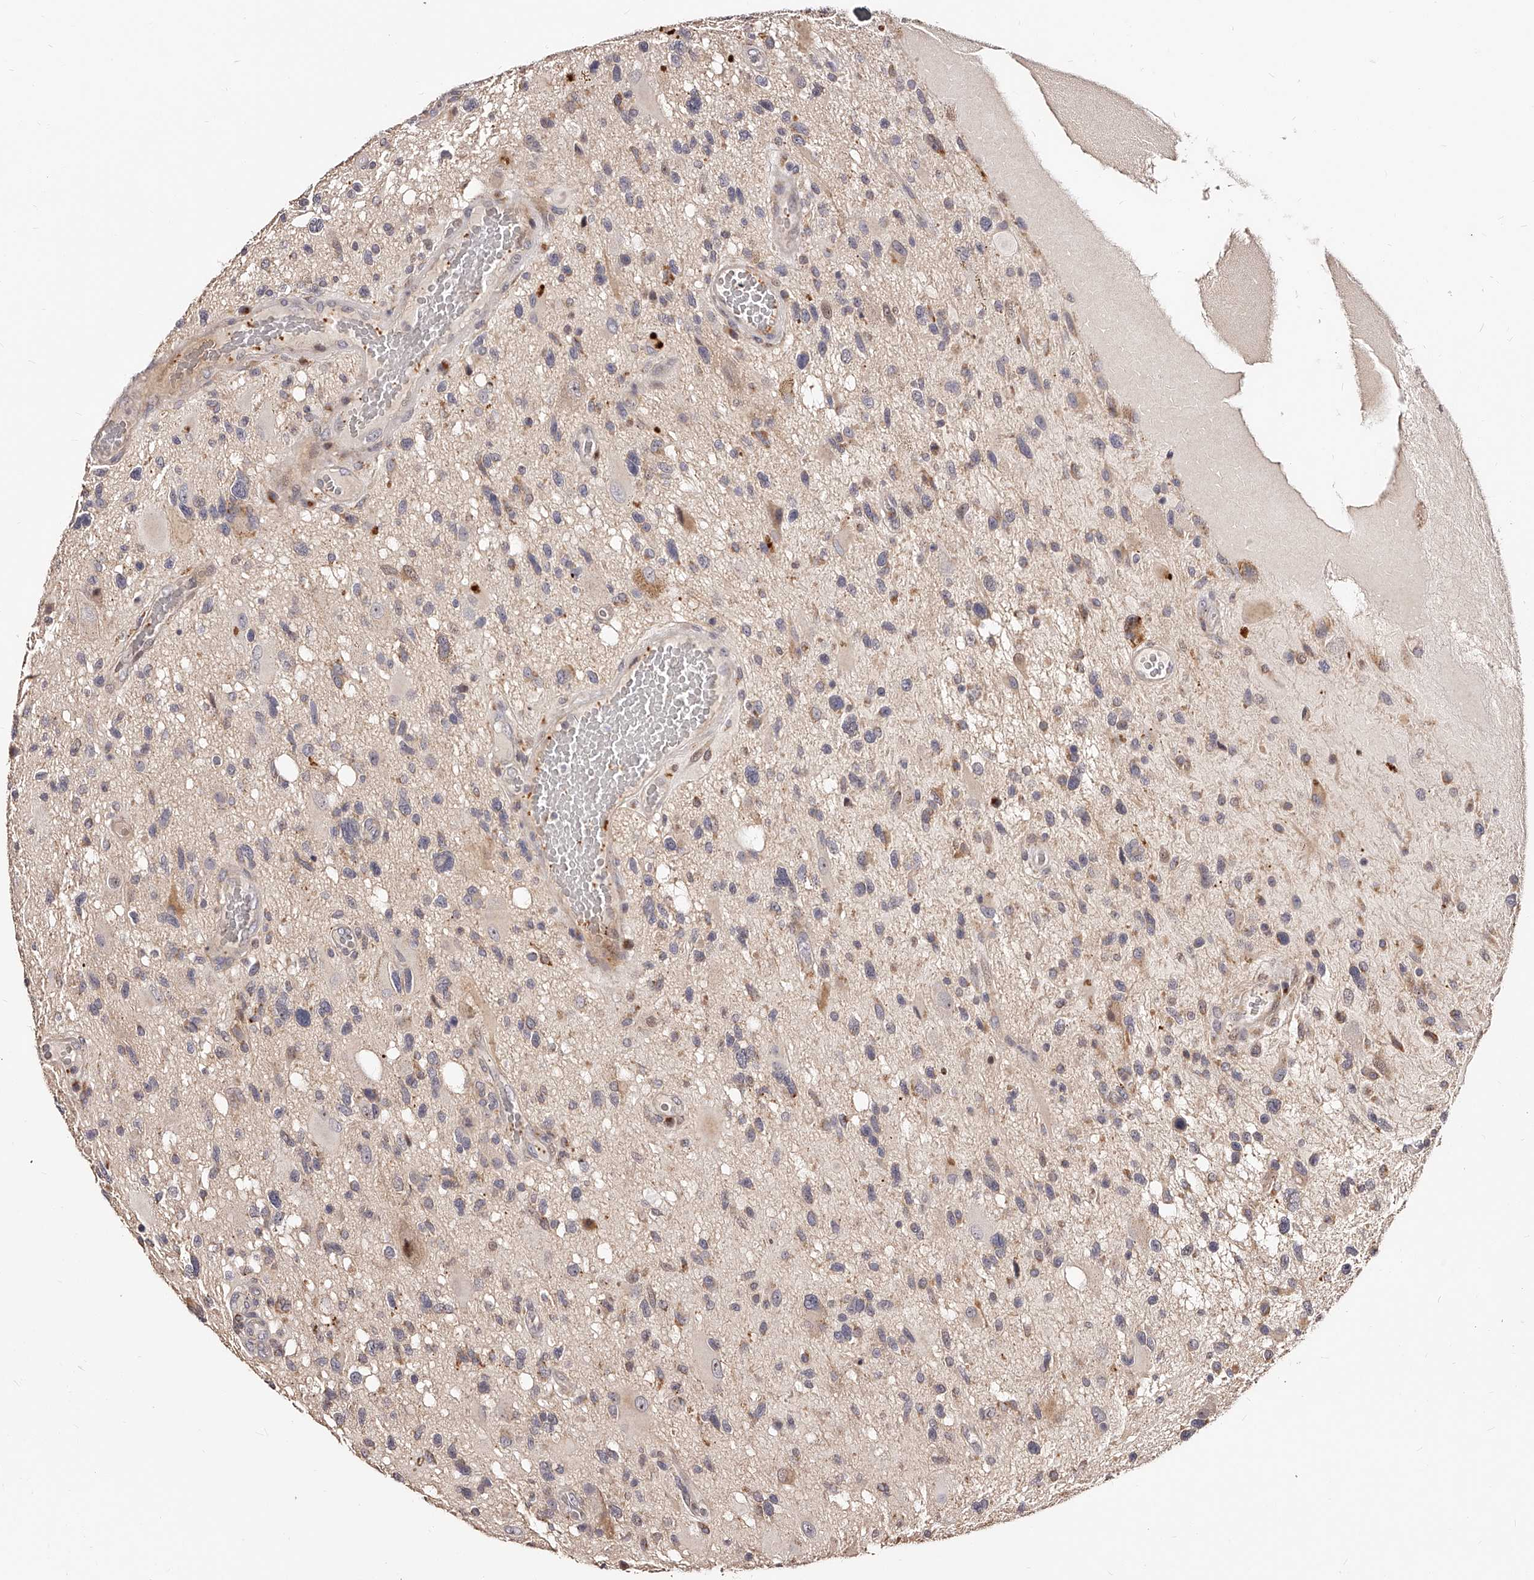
{"staining": {"intensity": "weak", "quantity": "<25%", "location": "cytoplasmic/membranous"}, "tissue": "glioma", "cell_type": "Tumor cells", "image_type": "cancer", "snomed": [{"axis": "morphology", "description": "Glioma, malignant, High grade"}, {"axis": "topography", "description": "Brain"}], "caption": "A micrograph of human malignant glioma (high-grade) is negative for staining in tumor cells. The staining is performed using DAB (3,3'-diaminobenzidine) brown chromogen with nuclei counter-stained in using hematoxylin.", "gene": "ZNF502", "patient": {"sex": "male", "age": 33}}